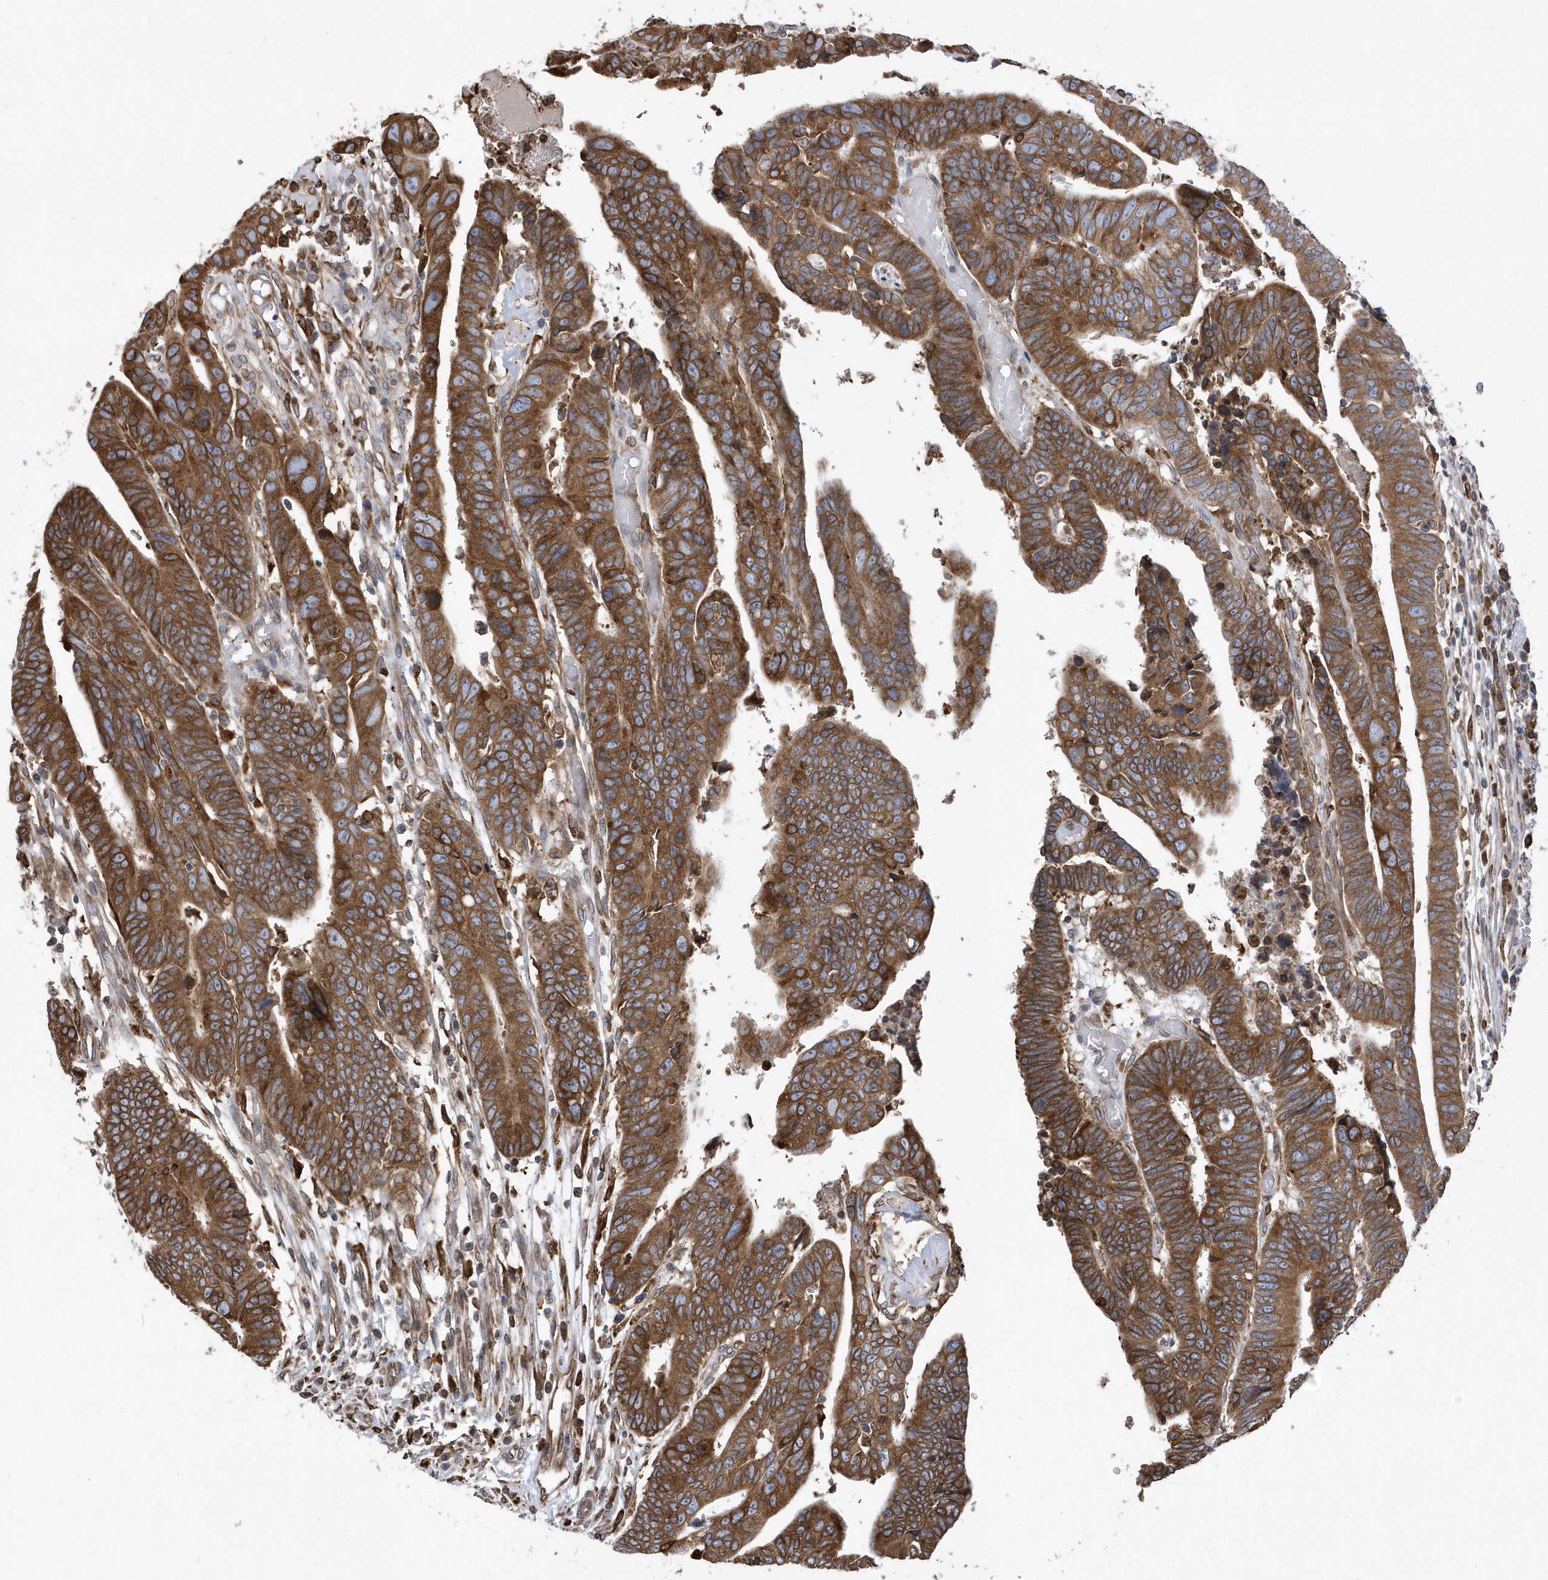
{"staining": {"intensity": "moderate", "quantity": ">75%", "location": "cytoplasmic/membranous"}, "tissue": "colorectal cancer", "cell_type": "Tumor cells", "image_type": "cancer", "snomed": [{"axis": "morphology", "description": "Adenocarcinoma, NOS"}, {"axis": "topography", "description": "Rectum"}], "caption": "A brown stain shows moderate cytoplasmic/membranous positivity of a protein in adenocarcinoma (colorectal) tumor cells. (DAB = brown stain, brightfield microscopy at high magnification).", "gene": "VAMP7", "patient": {"sex": "female", "age": 65}}